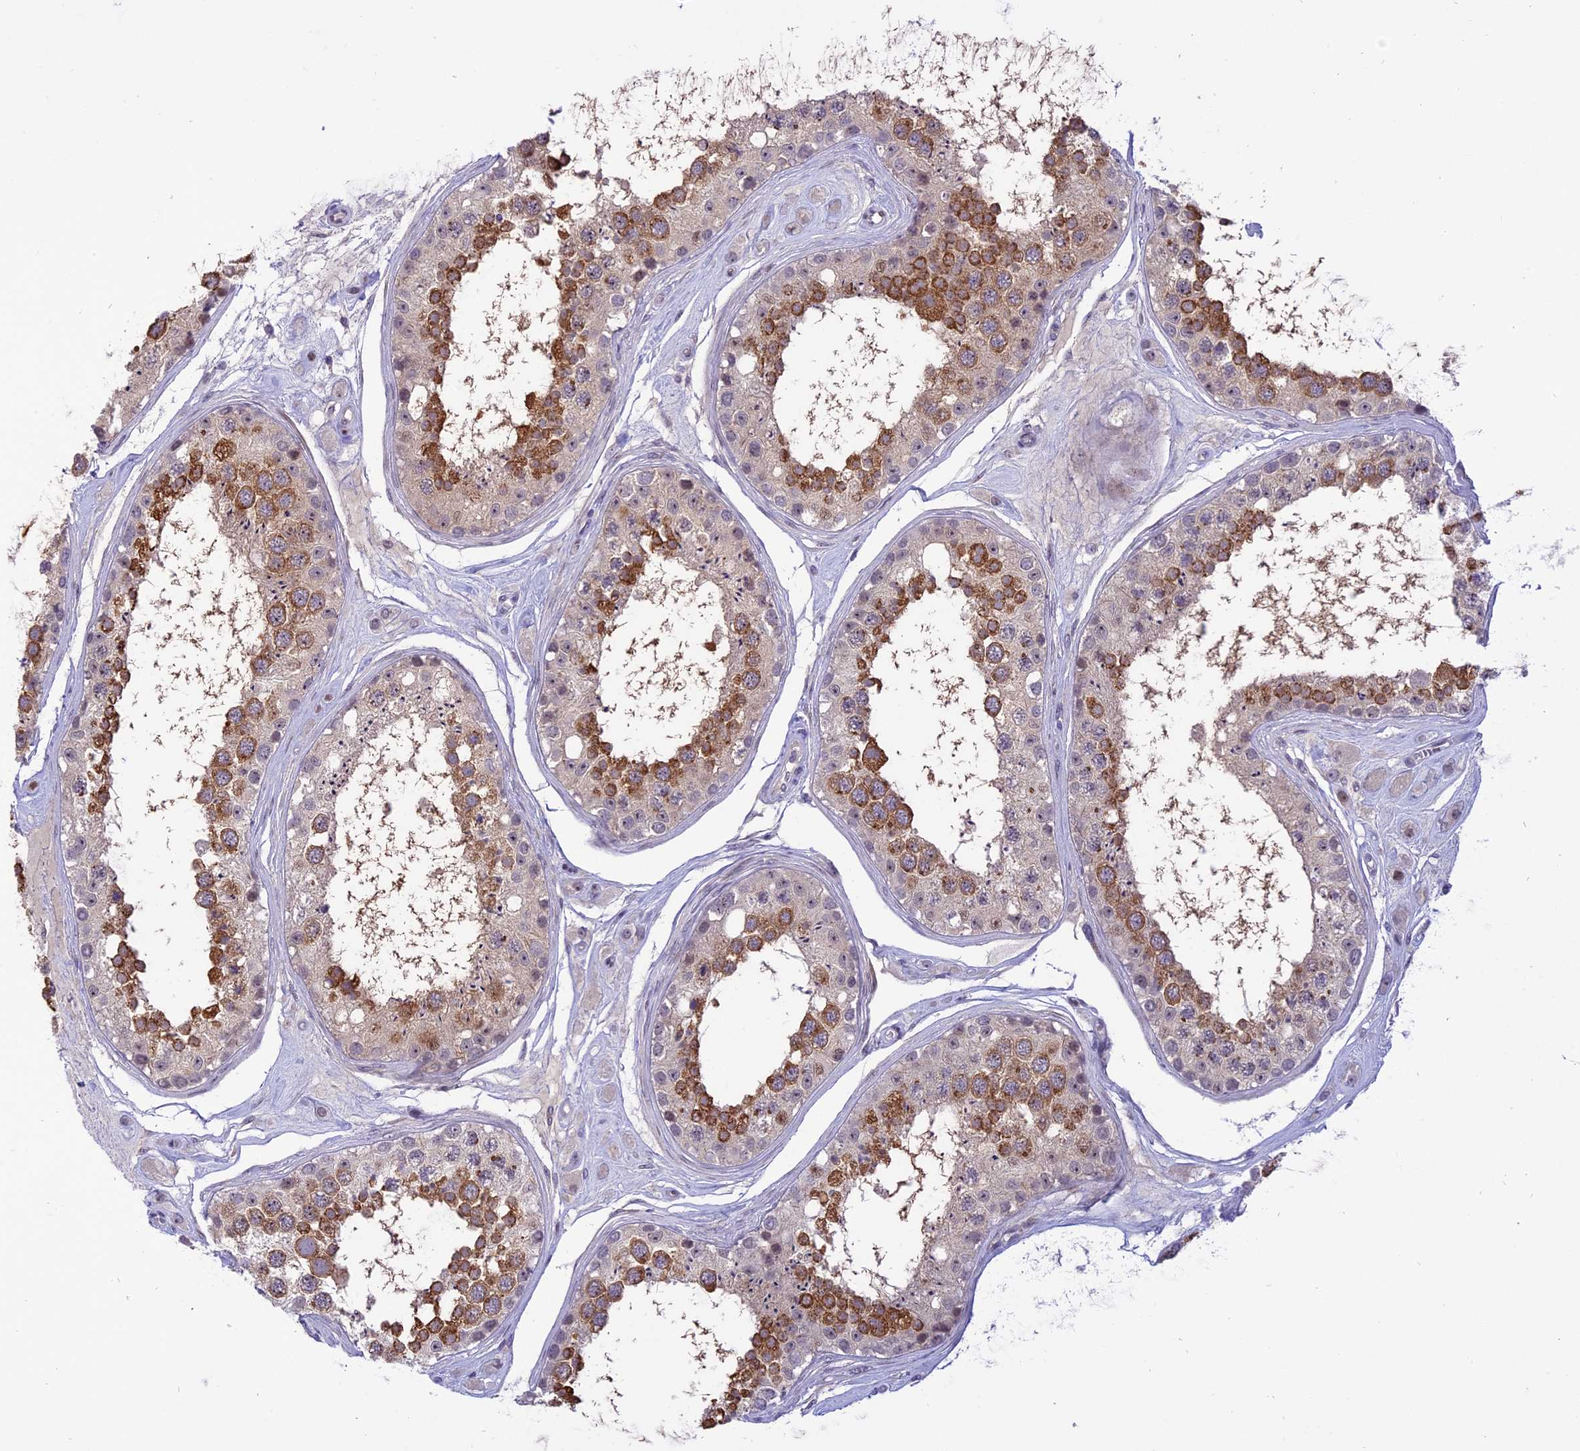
{"staining": {"intensity": "strong", "quantity": "25%-75%", "location": "cytoplasmic/membranous,nuclear"}, "tissue": "testis", "cell_type": "Cells in seminiferous ducts", "image_type": "normal", "snomed": [{"axis": "morphology", "description": "Normal tissue, NOS"}, {"axis": "topography", "description": "Testis"}], "caption": "This histopathology image shows benign testis stained with IHC to label a protein in brown. The cytoplasmic/membranous,nuclear of cells in seminiferous ducts show strong positivity for the protein. Nuclei are counter-stained blue.", "gene": "ZNF837", "patient": {"sex": "male", "age": 25}}